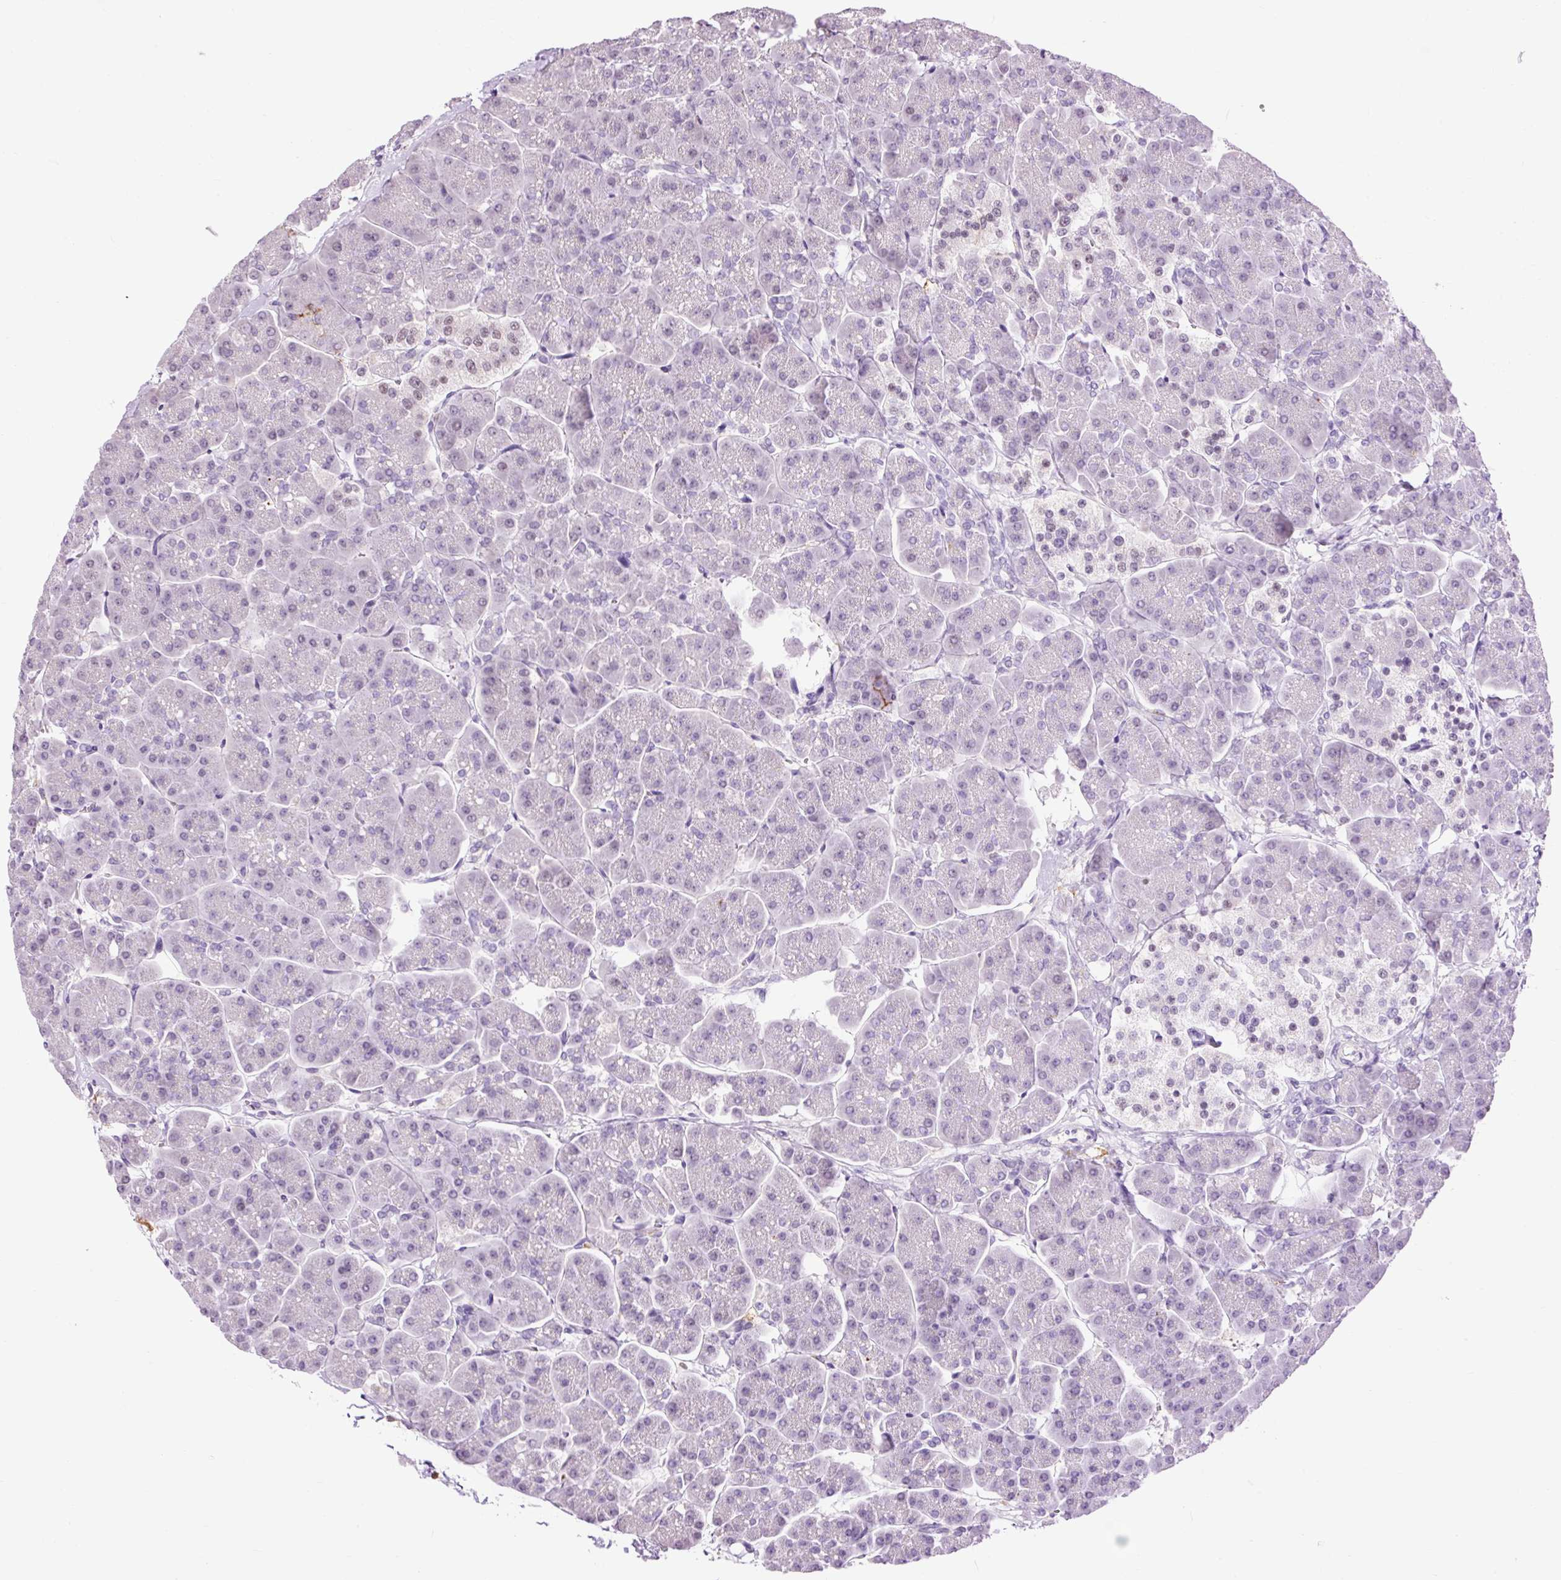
{"staining": {"intensity": "negative", "quantity": "none", "location": "none"}, "tissue": "pancreas", "cell_type": "Exocrine glandular cells", "image_type": "normal", "snomed": [{"axis": "morphology", "description": "Normal tissue, NOS"}, {"axis": "topography", "description": "Pancreas"}, {"axis": "topography", "description": "Peripheral nerve tissue"}], "caption": "IHC micrograph of normal human pancreas stained for a protein (brown), which exhibits no positivity in exocrine glandular cells.", "gene": "LY86", "patient": {"sex": "male", "age": 54}}